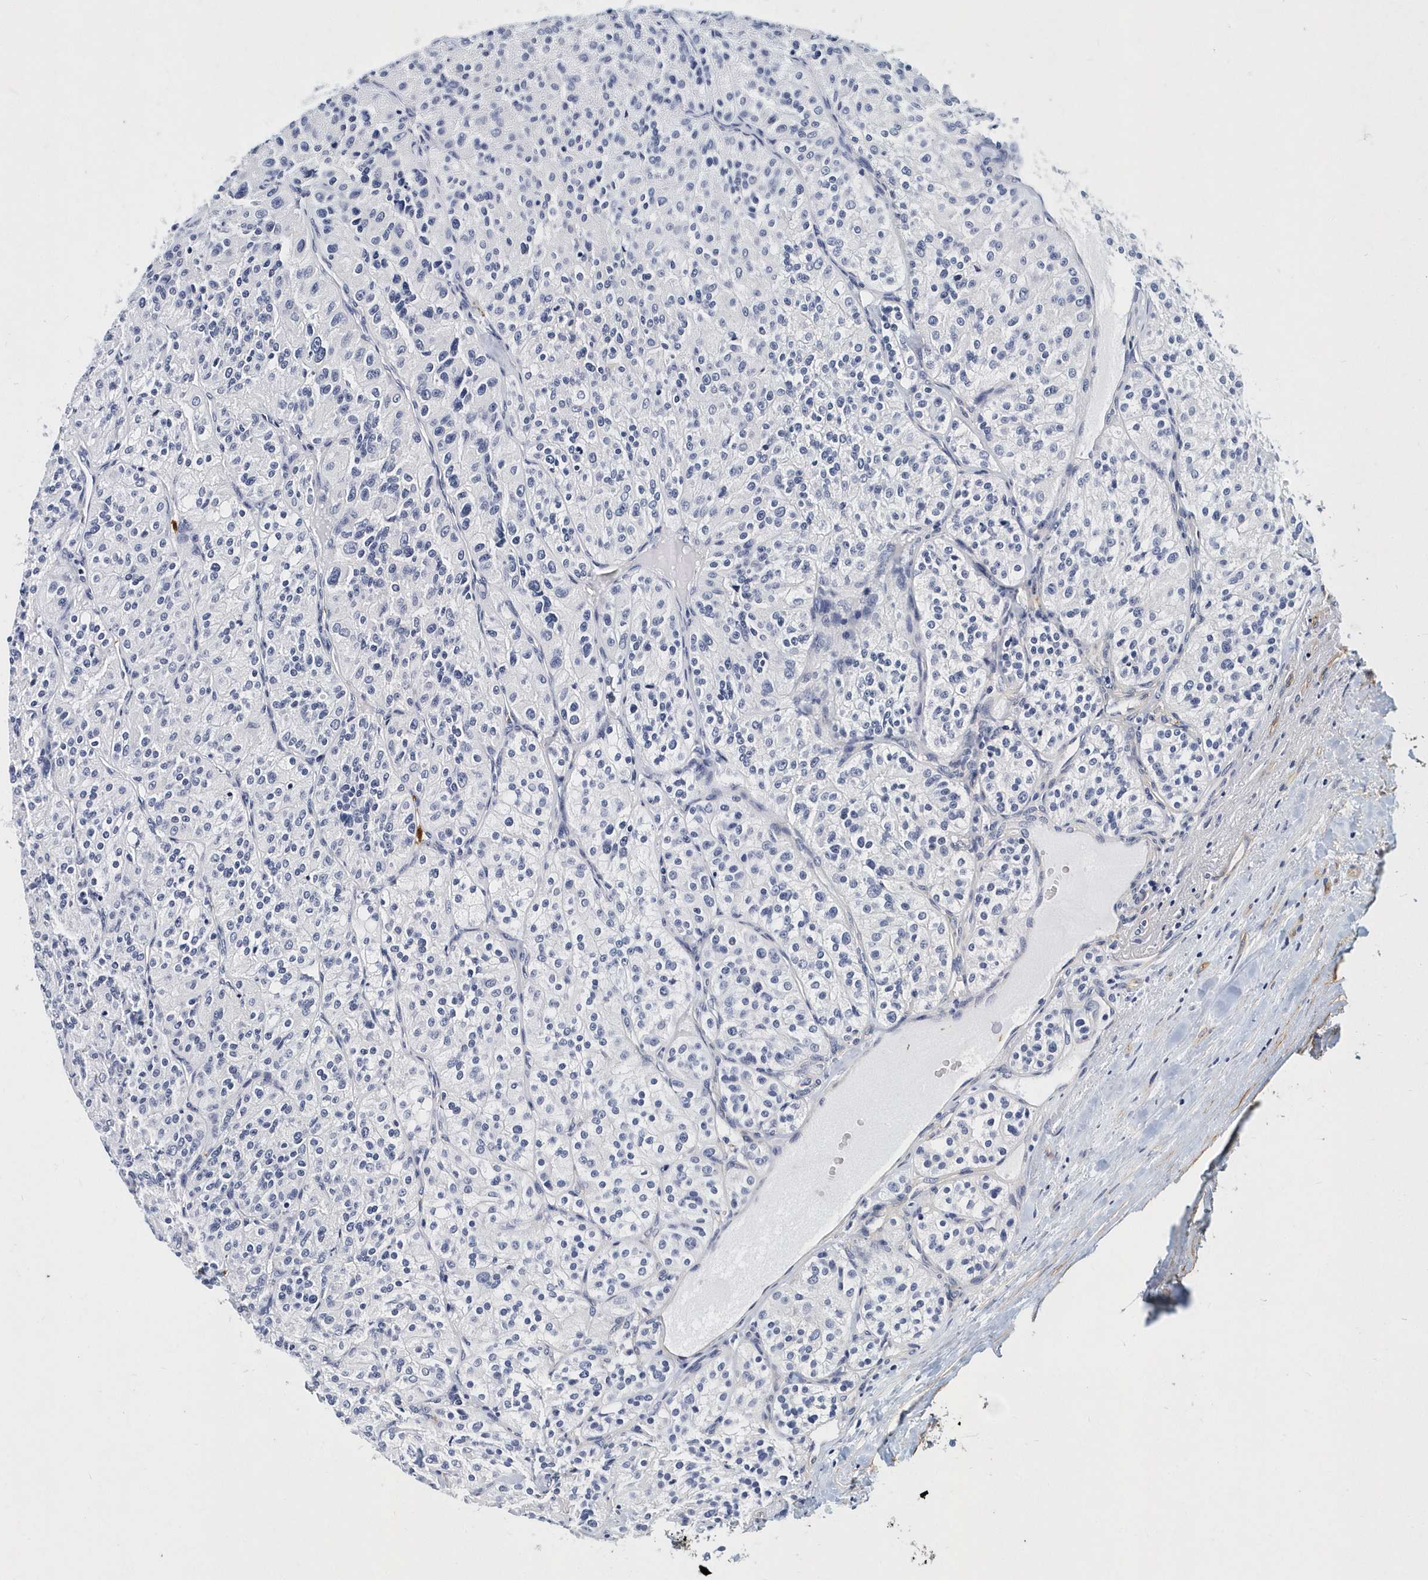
{"staining": {"intensity": "negative", "quantity": "none", "location": "none"}, "tissue": "renal cancer", "cell_type": "Tumor cells", "image_type": "cancer", "snomed": [{"axis": "morphology", "description": "Adenocarcinoma, NOS"}, {"axis": "topography", "description": "Kidney"}], "caption": "High power microscopy image of an IHC histopathology image of renal adenocarcinoma, revealing no significant positivity in tumor cells. (DAB (3,3'-diaminobenzidine) immunohistochemistry (IHC) with hematoxylin counter stain).", "gene": "ITGA2B", "patient": {"sex": "female", "age": 63}}